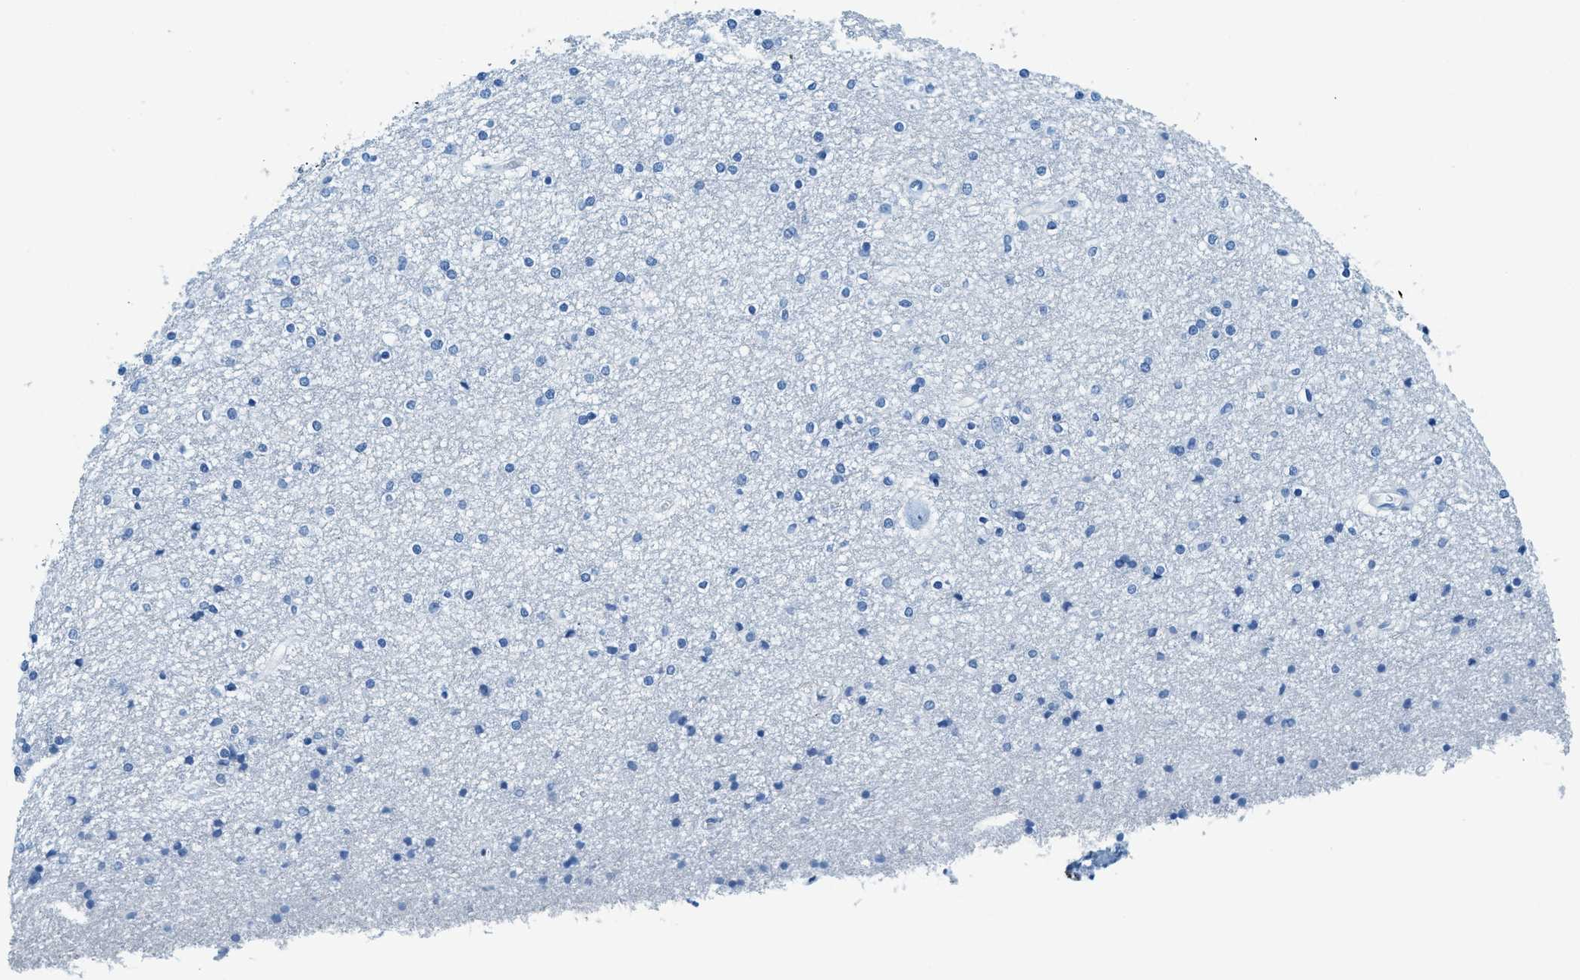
{"staining": {"intensity": "negative", "quantity": "none", "location": "none"}, "tissue": "caudate", "cell_type": "Glial cells", "image_type": "normal", "snomed": [{"axis": "morphology", "description": "Normal tissue, NOS"}, {"axis": "topography", "description": "Lateral ventricle wall"}], "caption": "IHC photomicrograph of unremarkable caudate: caudate stained with DAB (3,3'-diaminobenzidine) demonstrates no significant protein expression in glial cells. (Stains: DAB immunohistochemistry with hematoxylin counter stain, Microscopy: brightfield microscopy at high magnification).", "gene": "TPSAB1", "patient": {"sex": "female", "age": 54}}